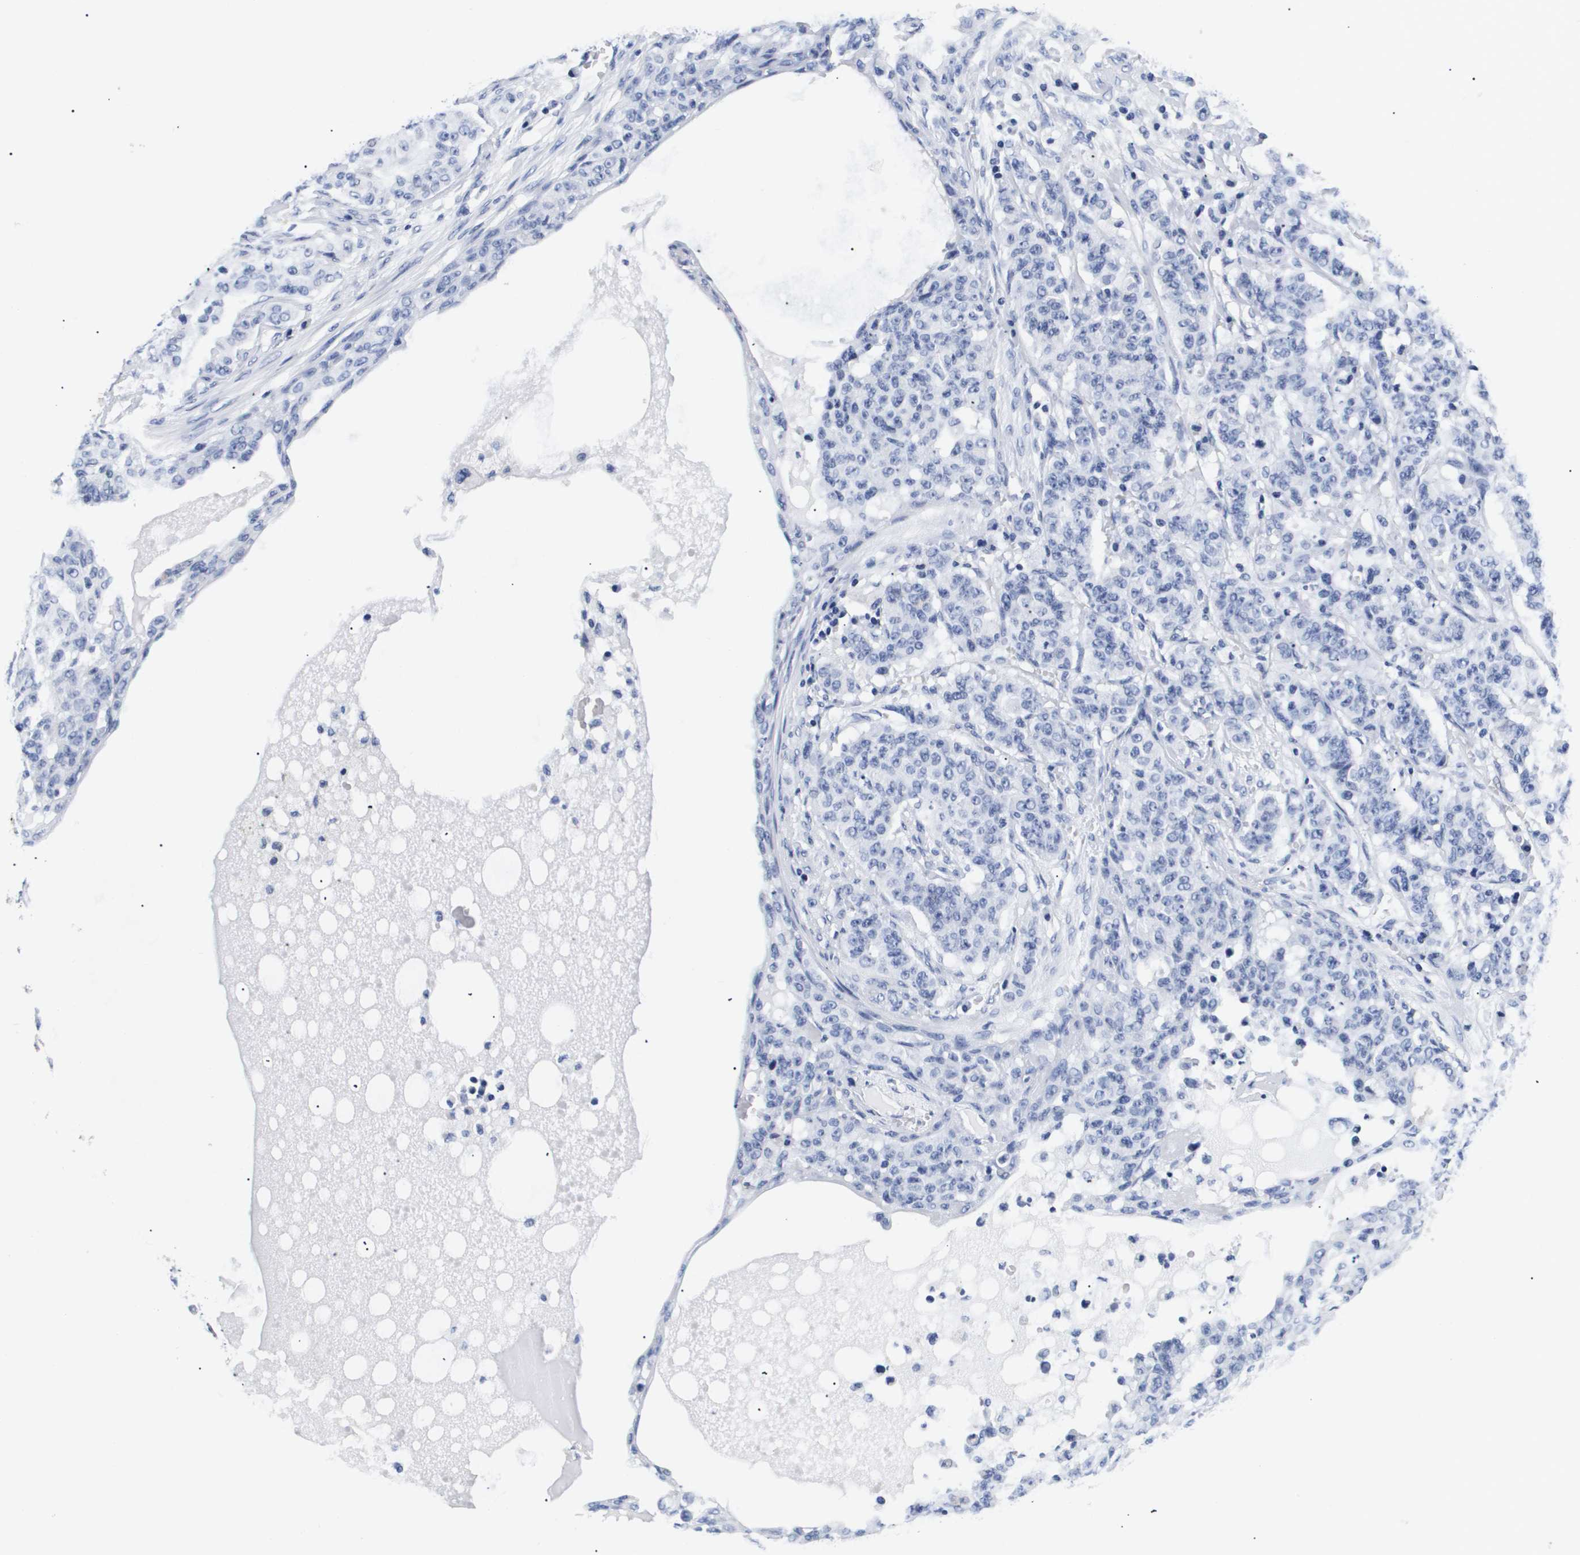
{"staining": {"intensity": "negative", "quantity": "none", "location": "none"}, "tissue": "breast cancer", "cell_type": "Tumor cells", "image_type": "cancer", "snomed": [{"axis": "morphology", "description": "Normal tissue, NOS"}, {"axis": "morphology", "description": "Duct carcinoma"}, {"axis": "topography", "description": "Breast"}], "caption": "Breast intraductal carcinoma was stained to show a protein in brown. There is no significant positivity in tumor cells.", "gene": "ATP6V0A4", "patient": {"sex": "female", "age": 40}}